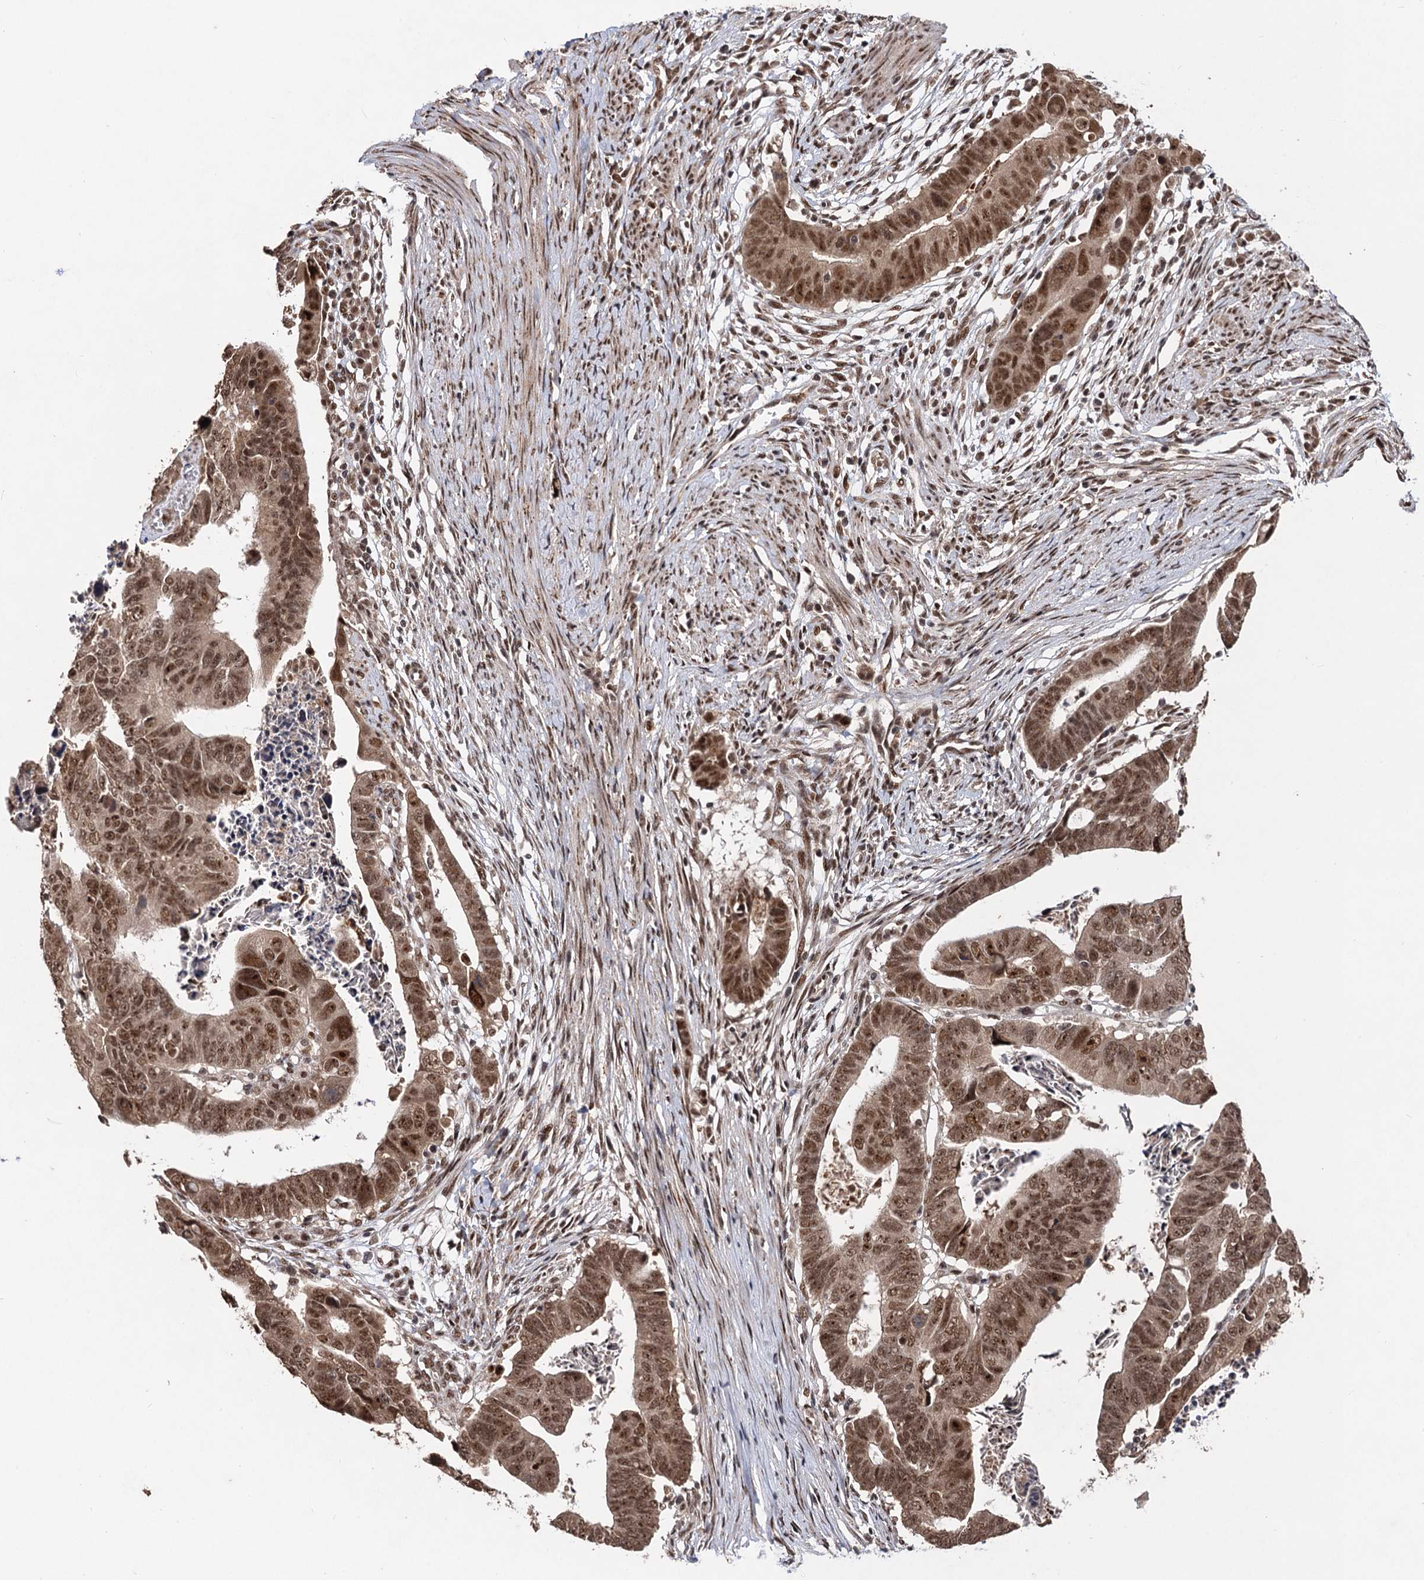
{"staining": {"intensity": "moderate", "quantity": ">75%", "location": "cytoplasmic/membranous,nuclear"}, "tissue": "colorectal cancer", "cell_type": "Tumor cells", "image_type": "cancer", "snomed": [{"axis": "morphology", "description": "Adenocarcinoma, NOS"}, {"axis": "topography", "description": "Rectum"}], "caption": "Moderate cytoplasmic/membranous and nuclear protein positivity is identified in about >75% of tumor cells in colorectal cancer.", "gene": "SFSWAP", "patient": {"sex": "female", "age": 65}}